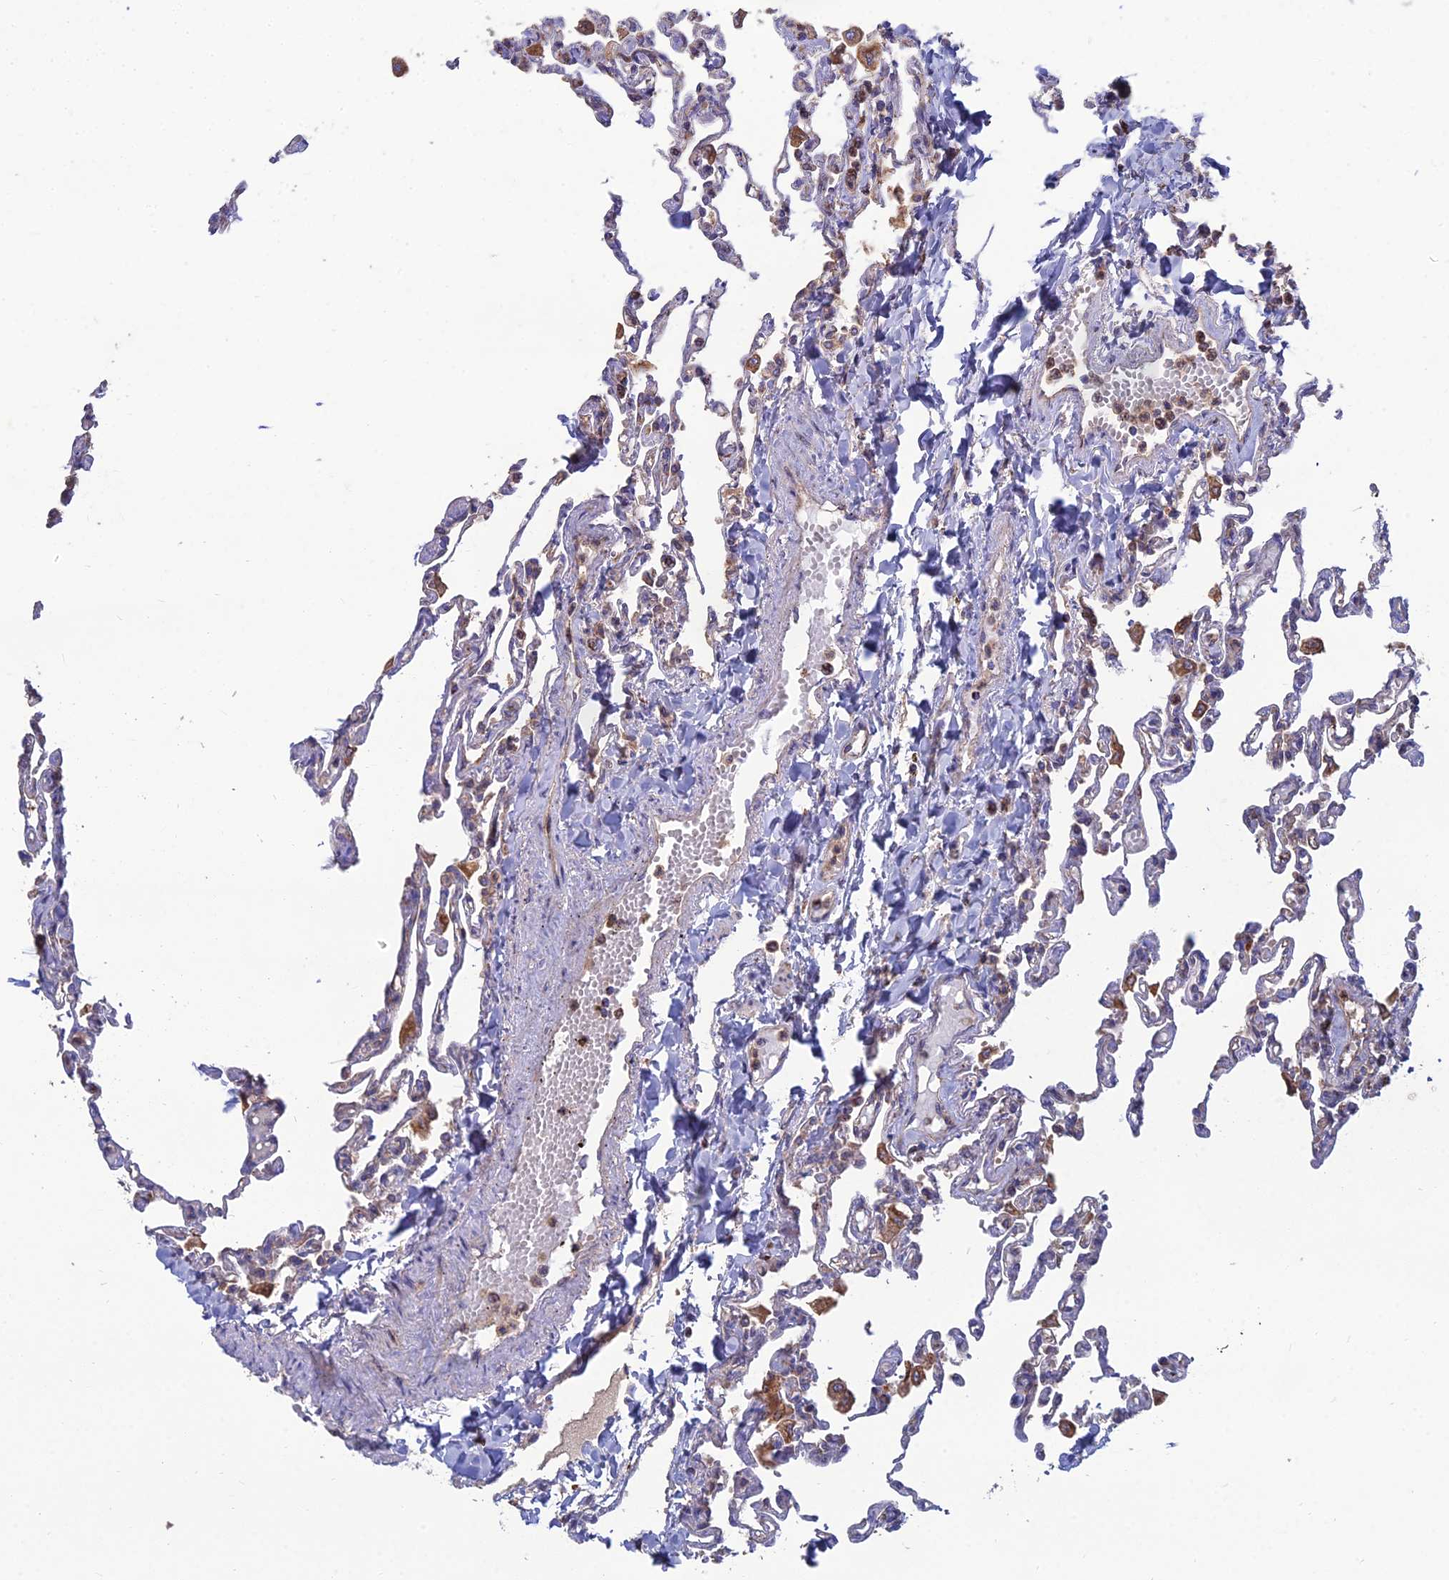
{"staining": {"intensity": "weak", "quantity": "25%-75%", "location": "cytoplasmic/membranous"}, "tissue": "lung", "cell_type": "Alveolar cells", "image_type": "normal", "snomed": [{"axis": "morphology", "description": "Normal tissue, NOS"}, {"axis": "topography", "description": "Lung"}], "caption": "Immunohistochemical staining of normal human lung exhibits low levels of weak cytoplasmic/membranous positivity in about 25%-75% of alveolar cells.", "gene": "RIC8B", "patient": {"sex": "male", "age": 21}}